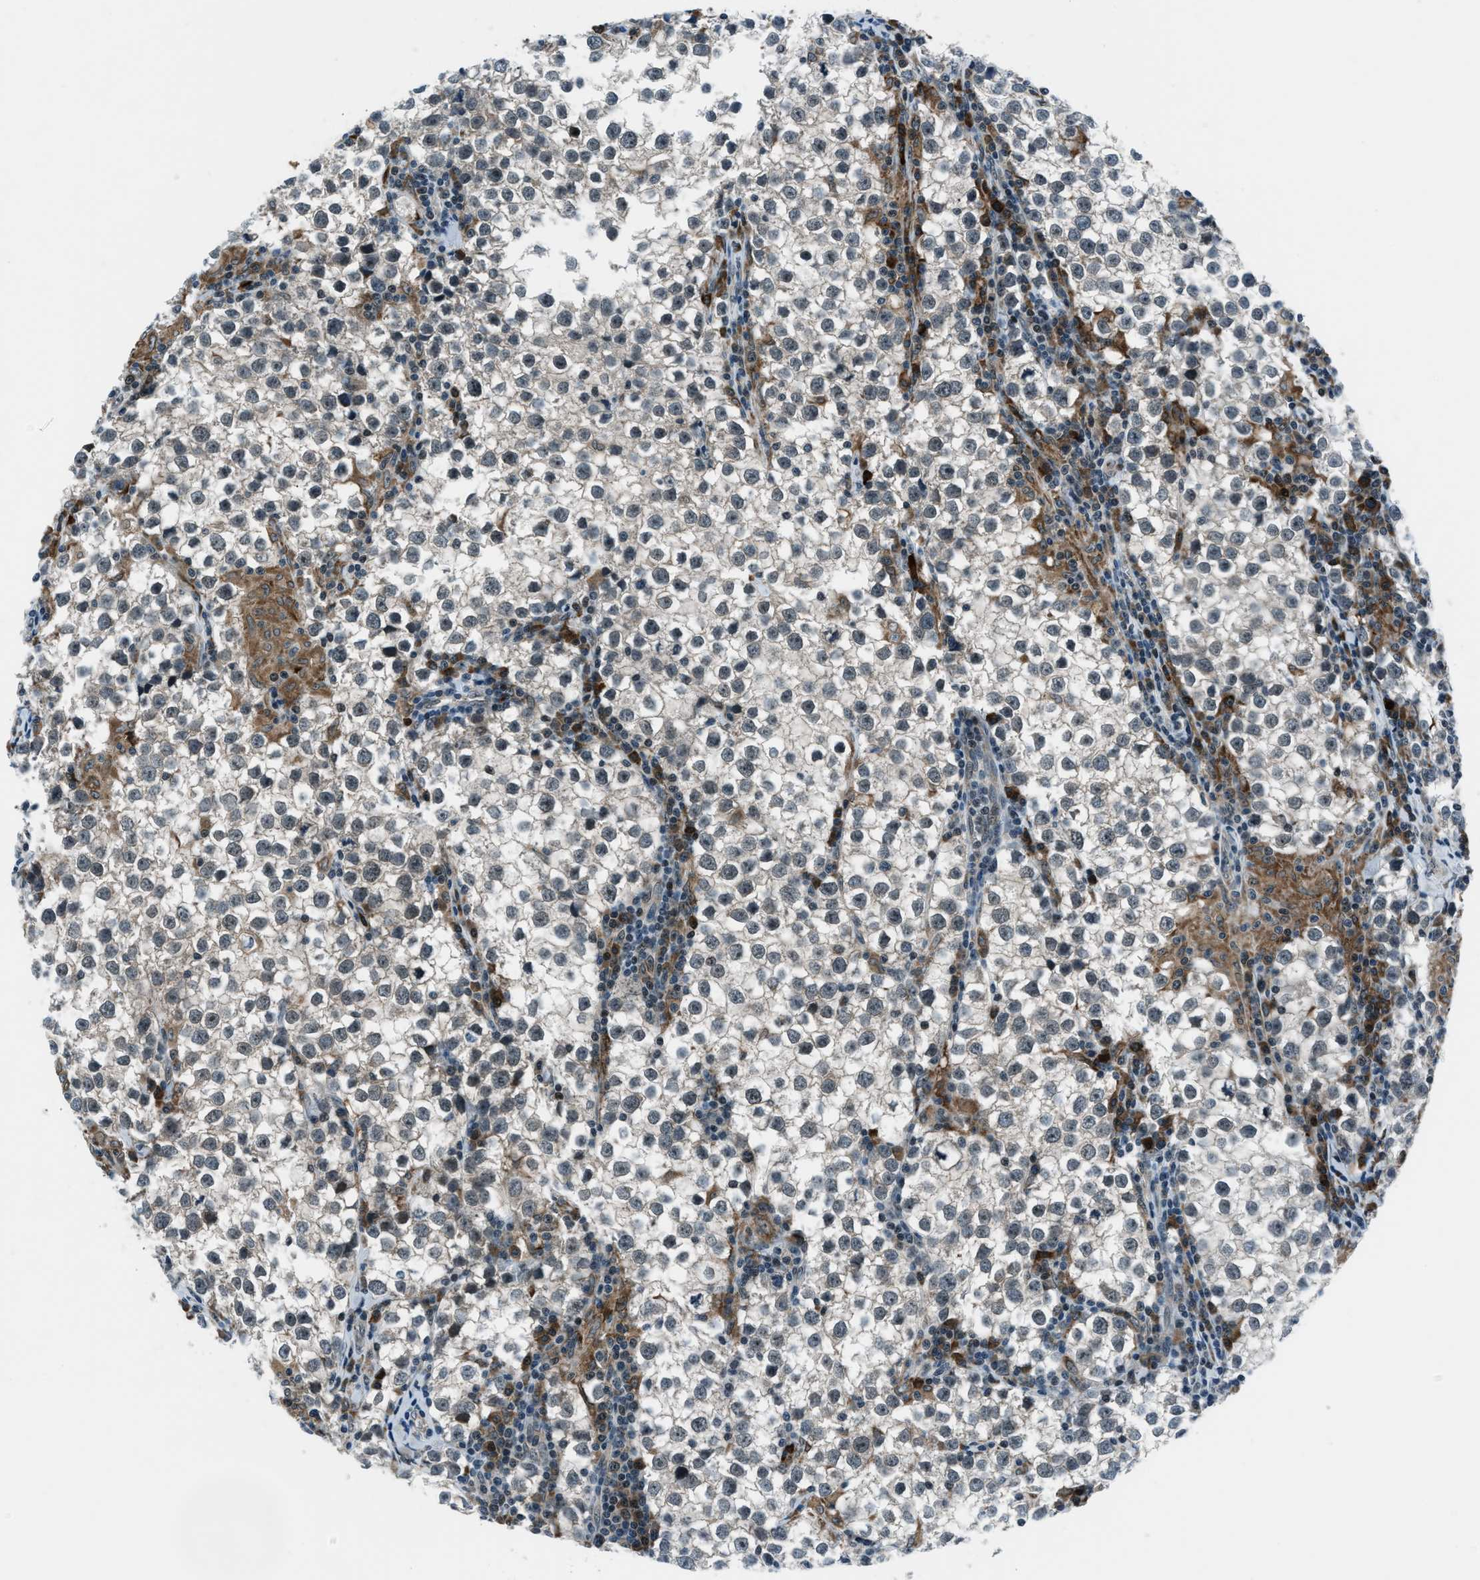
{"staining": {"intensity": "negative", "quantity": "none", "location": "none"}, "tissue": "testis cancer", "cell_type": "Tumor cells", "image_type": "cancer", "snomed": [{"axis": "morphology", "description": "Seminoma, NOS"}, {"axis": "morphology", "description": "Carcinoma, Embryonal, NOS"}, {"axis": "topography", "description": "Testis"}], "caption": "Immunohistochemistry (IHC) micrograph of neoplastic tissue: testis cancer (seminoma) stained with DAB (3,3'-diaminobenzidine) reveals no significant protein positivity in tumor cells.", "gene": "ACTL9", "patient": {"sex": "male", "age": 36}}